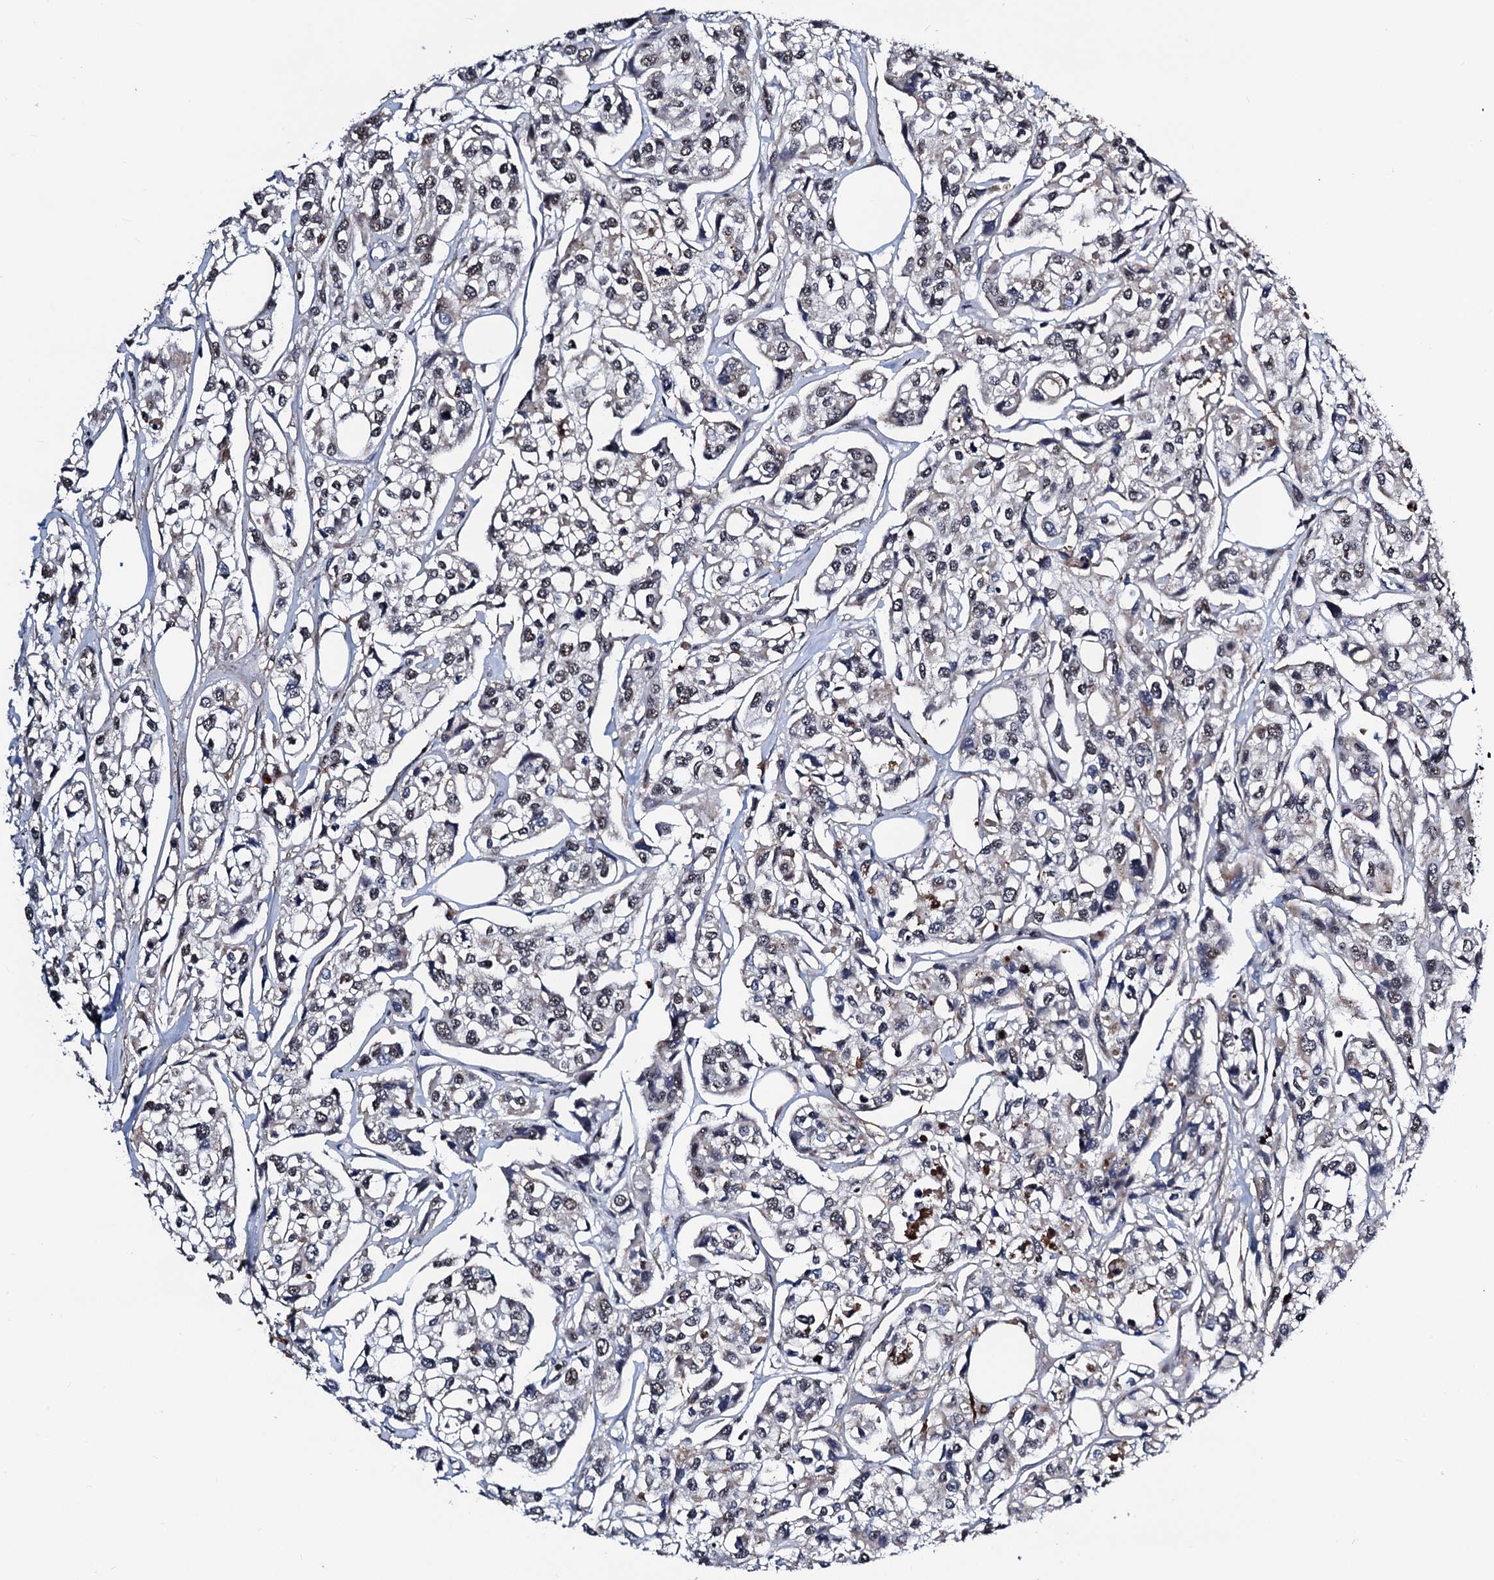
{"staining": {"intensity": "weak", "quantity": "25%-75%", "location": "nuclear"}, "tissue": "urothelial cancer", "cell_type": "Tumor cells", "image_type": "cancer", "snomed": [{"axis": "morphology", "description": "Urothelial carcinoma, High grade"}, {"axis": "topography", "description": "Urinary bladder"}], "caption": "The photomicrograph displays a brown stain indicating the presence of a protein in the nuclear of tumor cells in urothelial carcinoma (high-grade).", "gene": "FAM222A", "patient": {"sex": "male", "age": 67}}